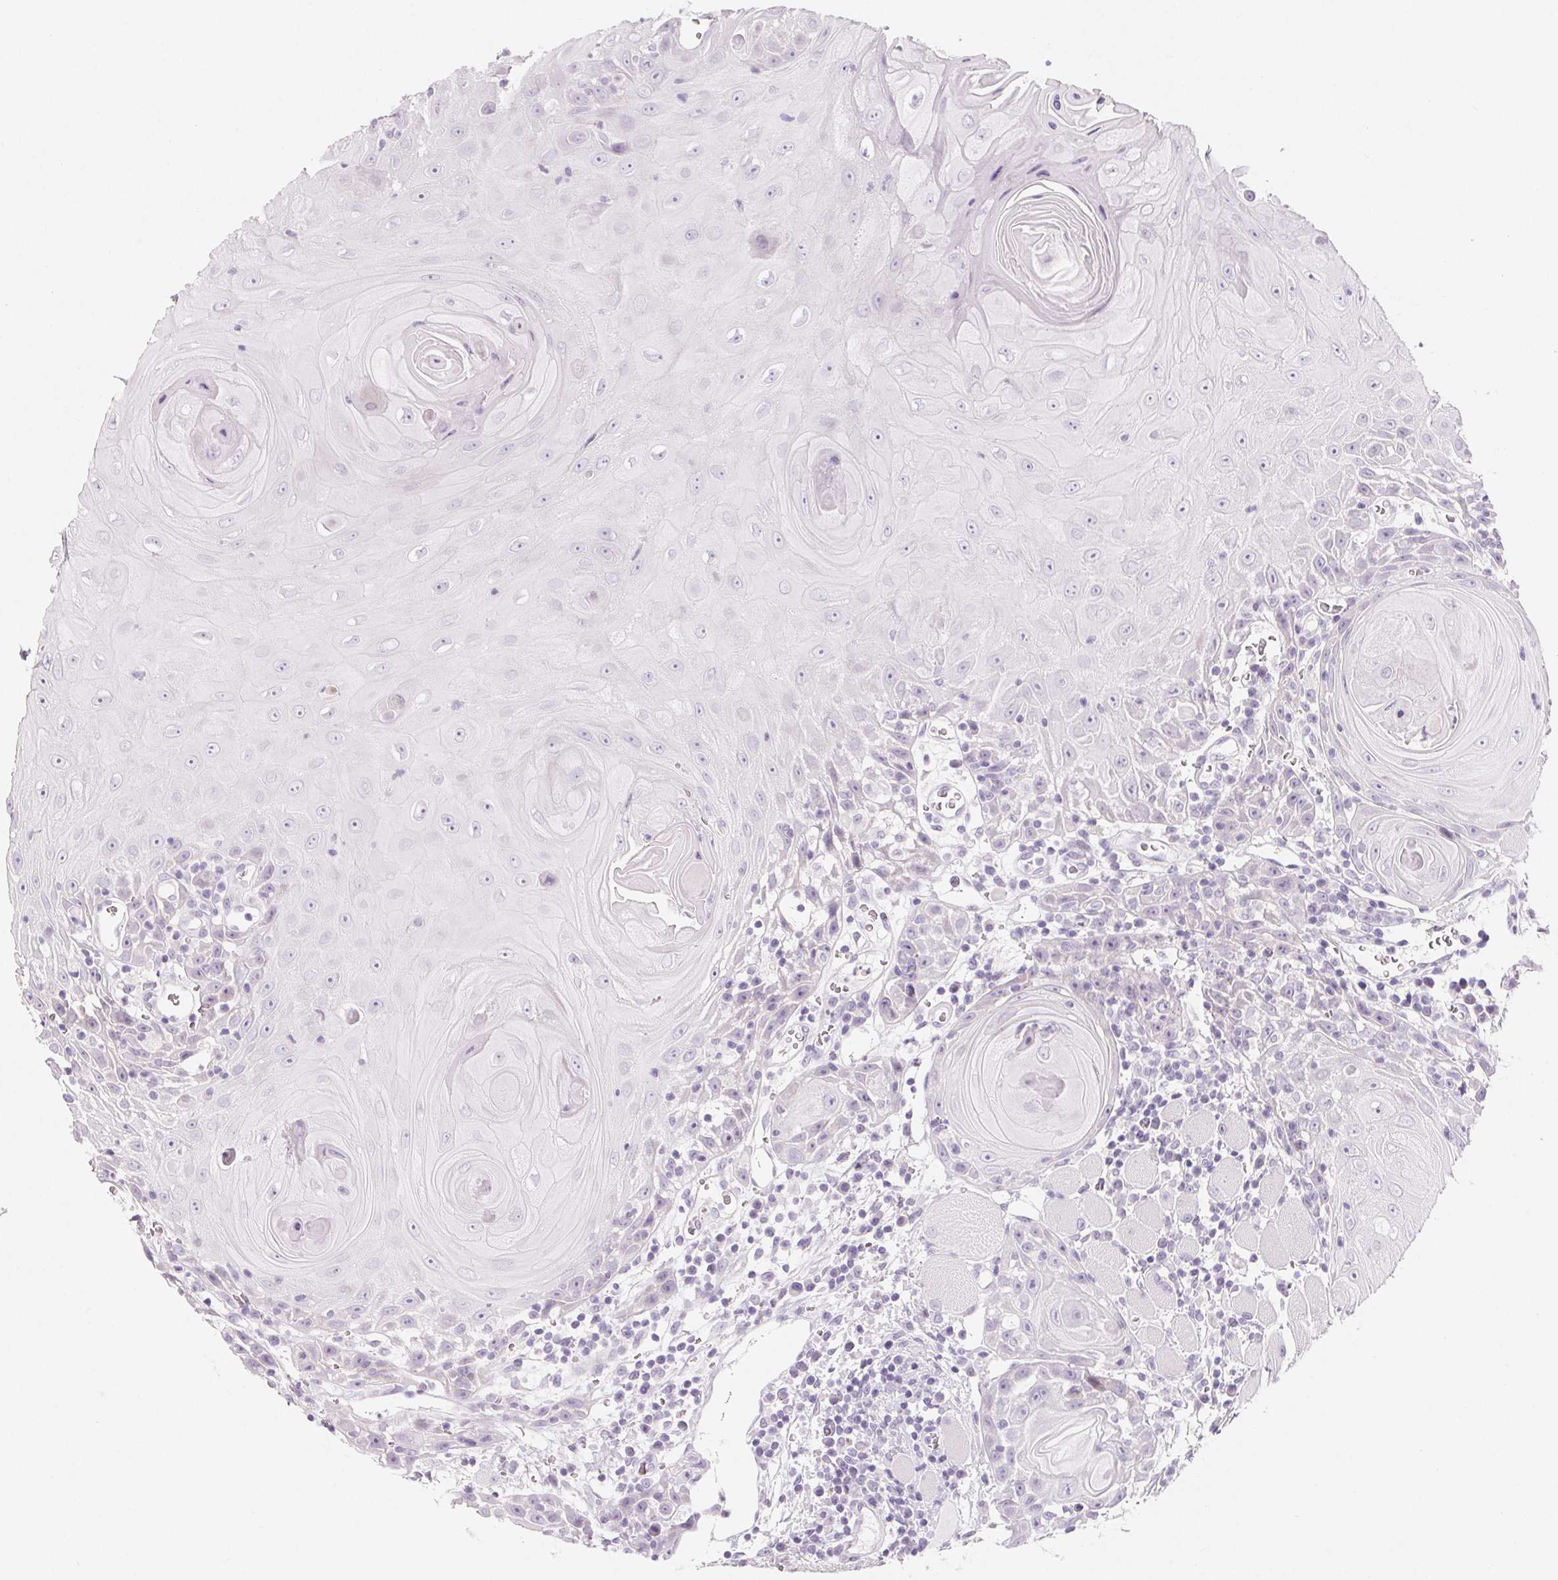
{"staining": {"intensity": "negative", "quantity": "none", "location": "none"}, "tissue": "head and neck cancer", "cell_type": "Tumor cells", "image_type": "cancer", "snomed": [{"axis": "morphology", "description": "Squamous cell carcinoma, NOS"}, {"axis": "topography", "description": "Head-Neck"}], "caption": "Photomicrograph shows no protein expression in tumor cells of squamous cell carcinoma (head and neck) tissue. (IHC, brightfield microscopy, high magnification).", "gene": "SH3GL2", "patient": {"sex": "male", "age": 52}}